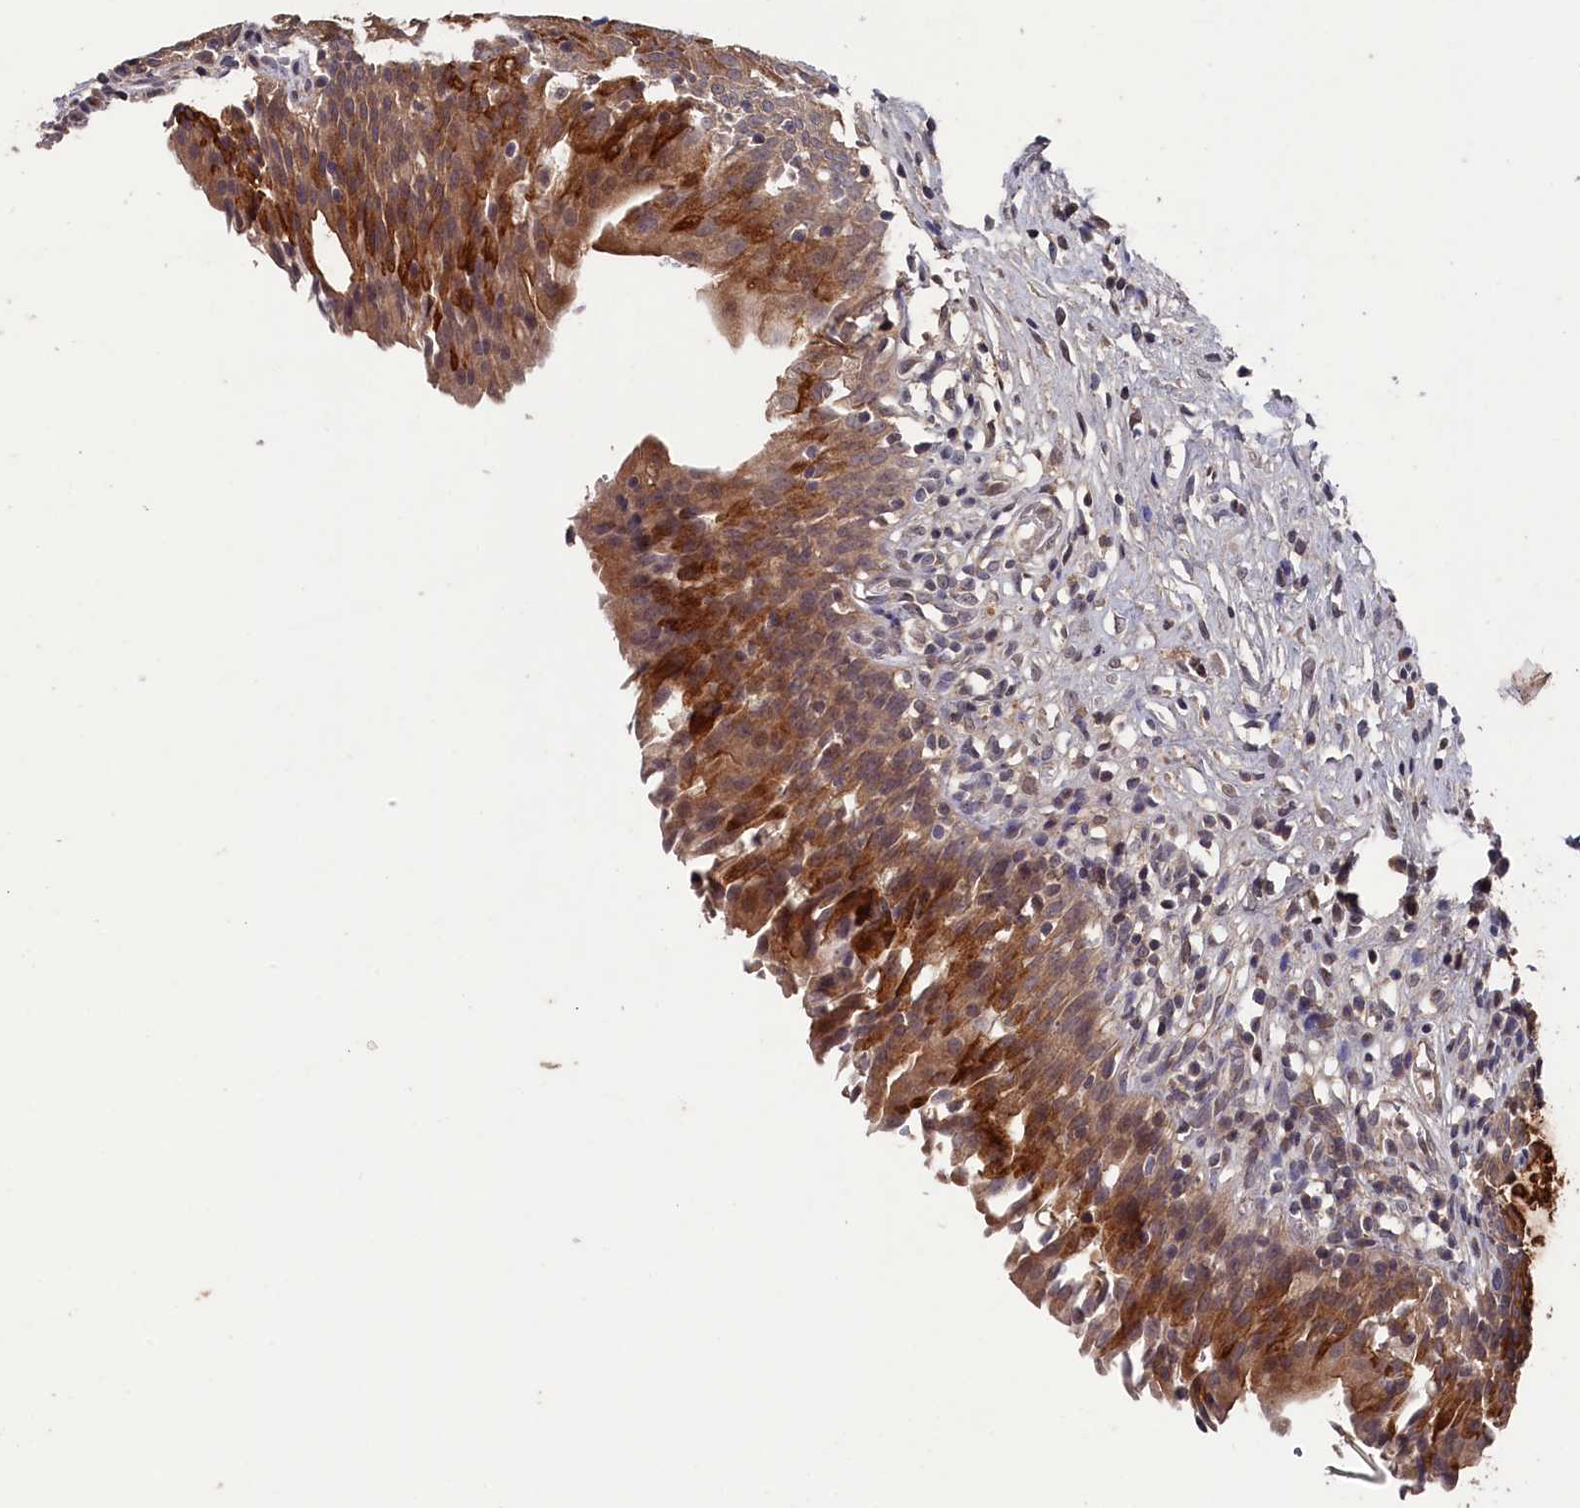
{"staining": {"intensity": "moderate", "quantity": ">75%", "location": "cytoplasmic/membranous"}, "tissue": "urinary bladder", "cell_type": "Urothelial cells", "image_type": "normal", "snomed": [{"axis": "morphology", "description": "Normal tissue, NOS"}, {"axis": "morphology", "description": "Inflammation, NOS"}, {"axis": "topography", "description": "Urinary bladder"}], "caption": "Immunohistochemistry (IHC) (DAB) staining of normal urinary bladder shows moderate cytoplasmic/membranous protein staining in about >75% of urothelial cells. (DAB IHC, brown staining for protein, blue staining for nuclei).", "gene": "TMC5", "patient": {"sex": "male", "age": 63}}